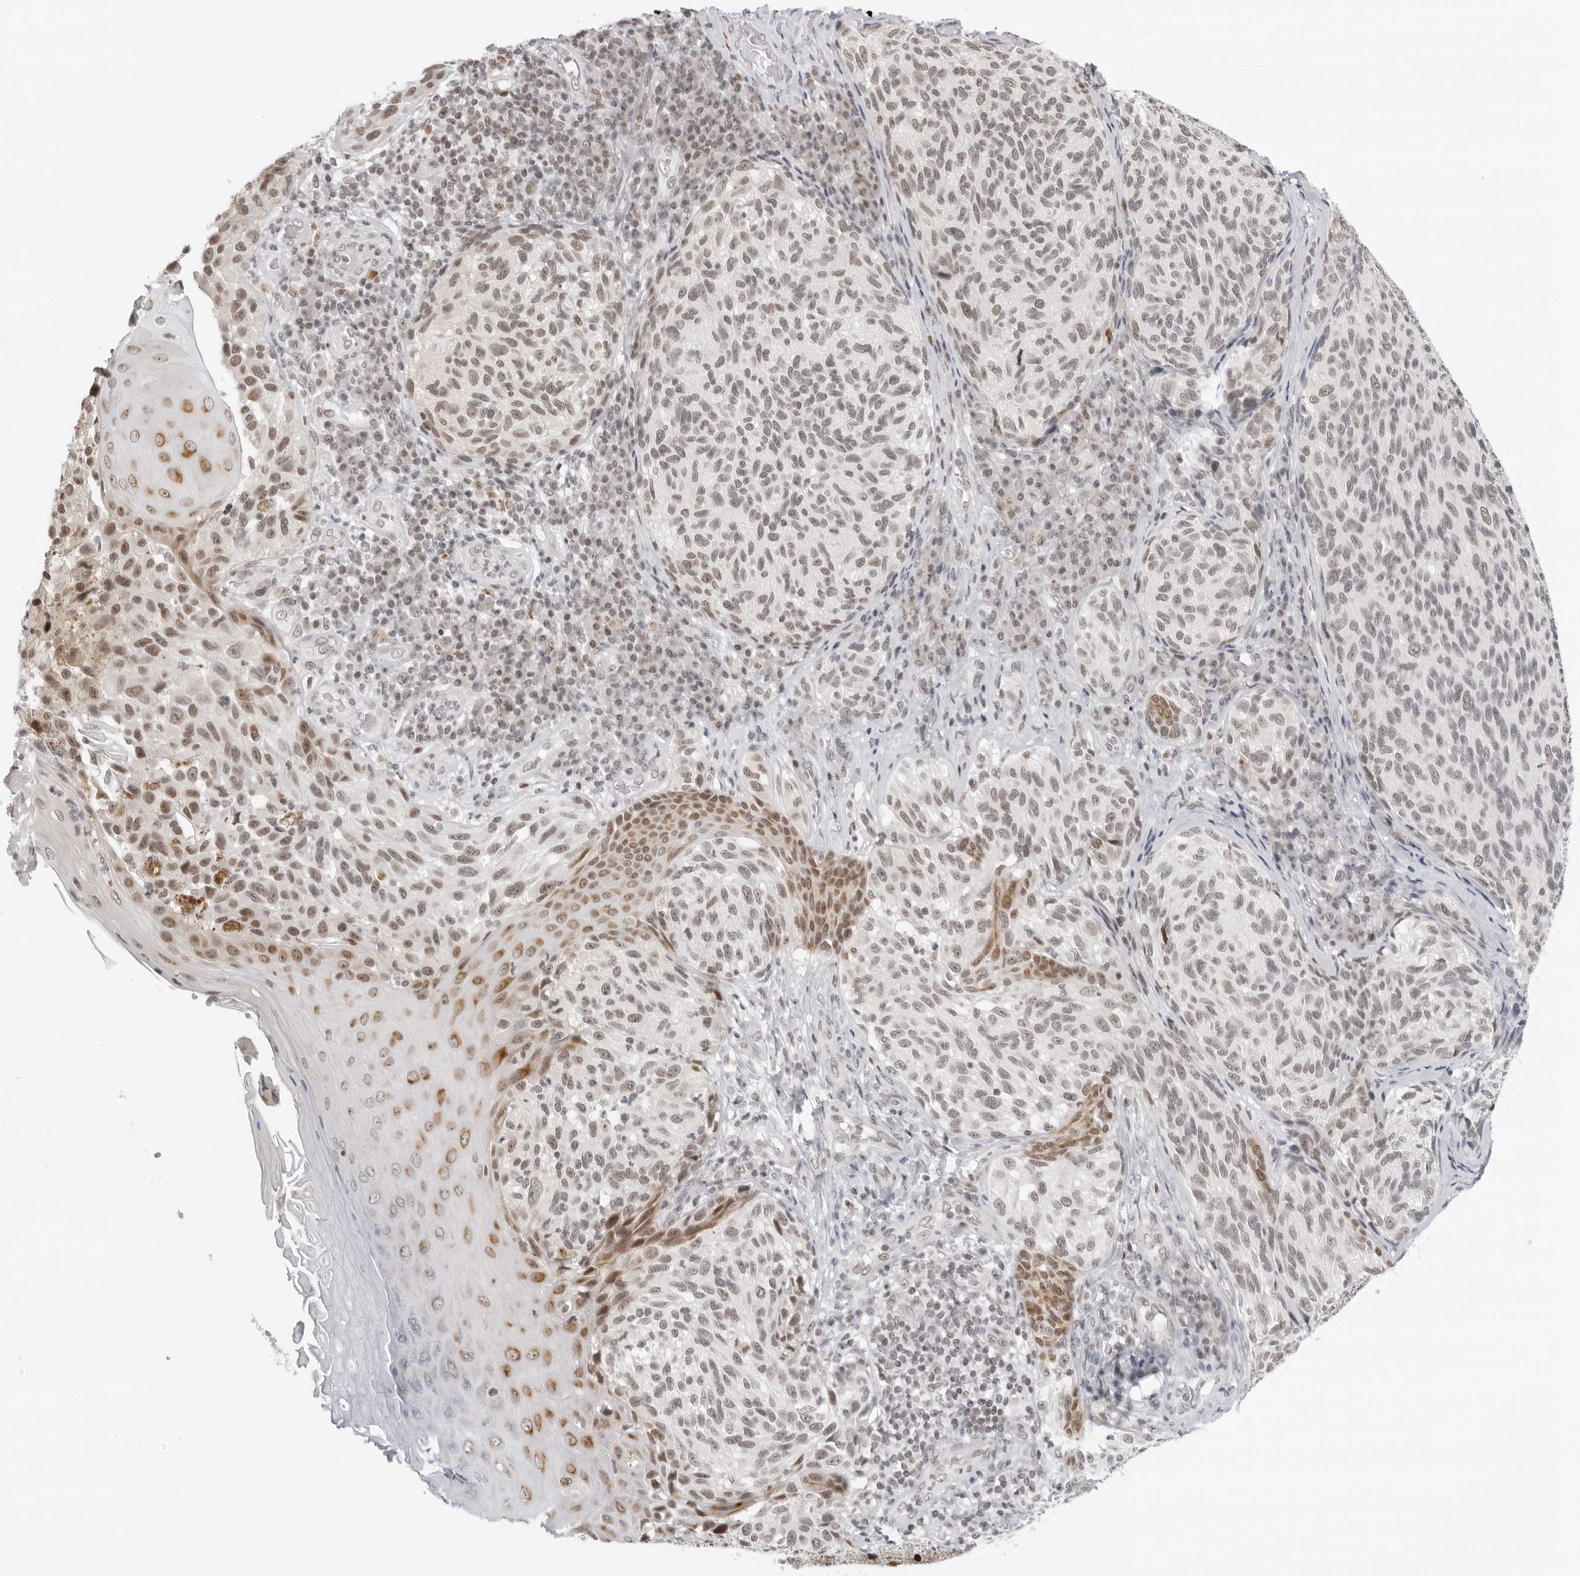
{"staining": {"intensity": "weak", "quantity": "25%-75%", "location": "nuclear"}, "tissue": "melanoma", "cell_type": "Tumor cells", "image_type": "cancer", "snomed": [{"axis": "morphology", "description": "Malignant melanoma, NOS"}, {"axis": "topography", "description": "Skin"}], "caption": "High-power microscopy captured an IHC image of malignant melanoma, revealing weak nuclear positivity in about 25%-75% of tumor cells.", "gene": "MSH6", "patient": {"sex": "female", "age": 73}}